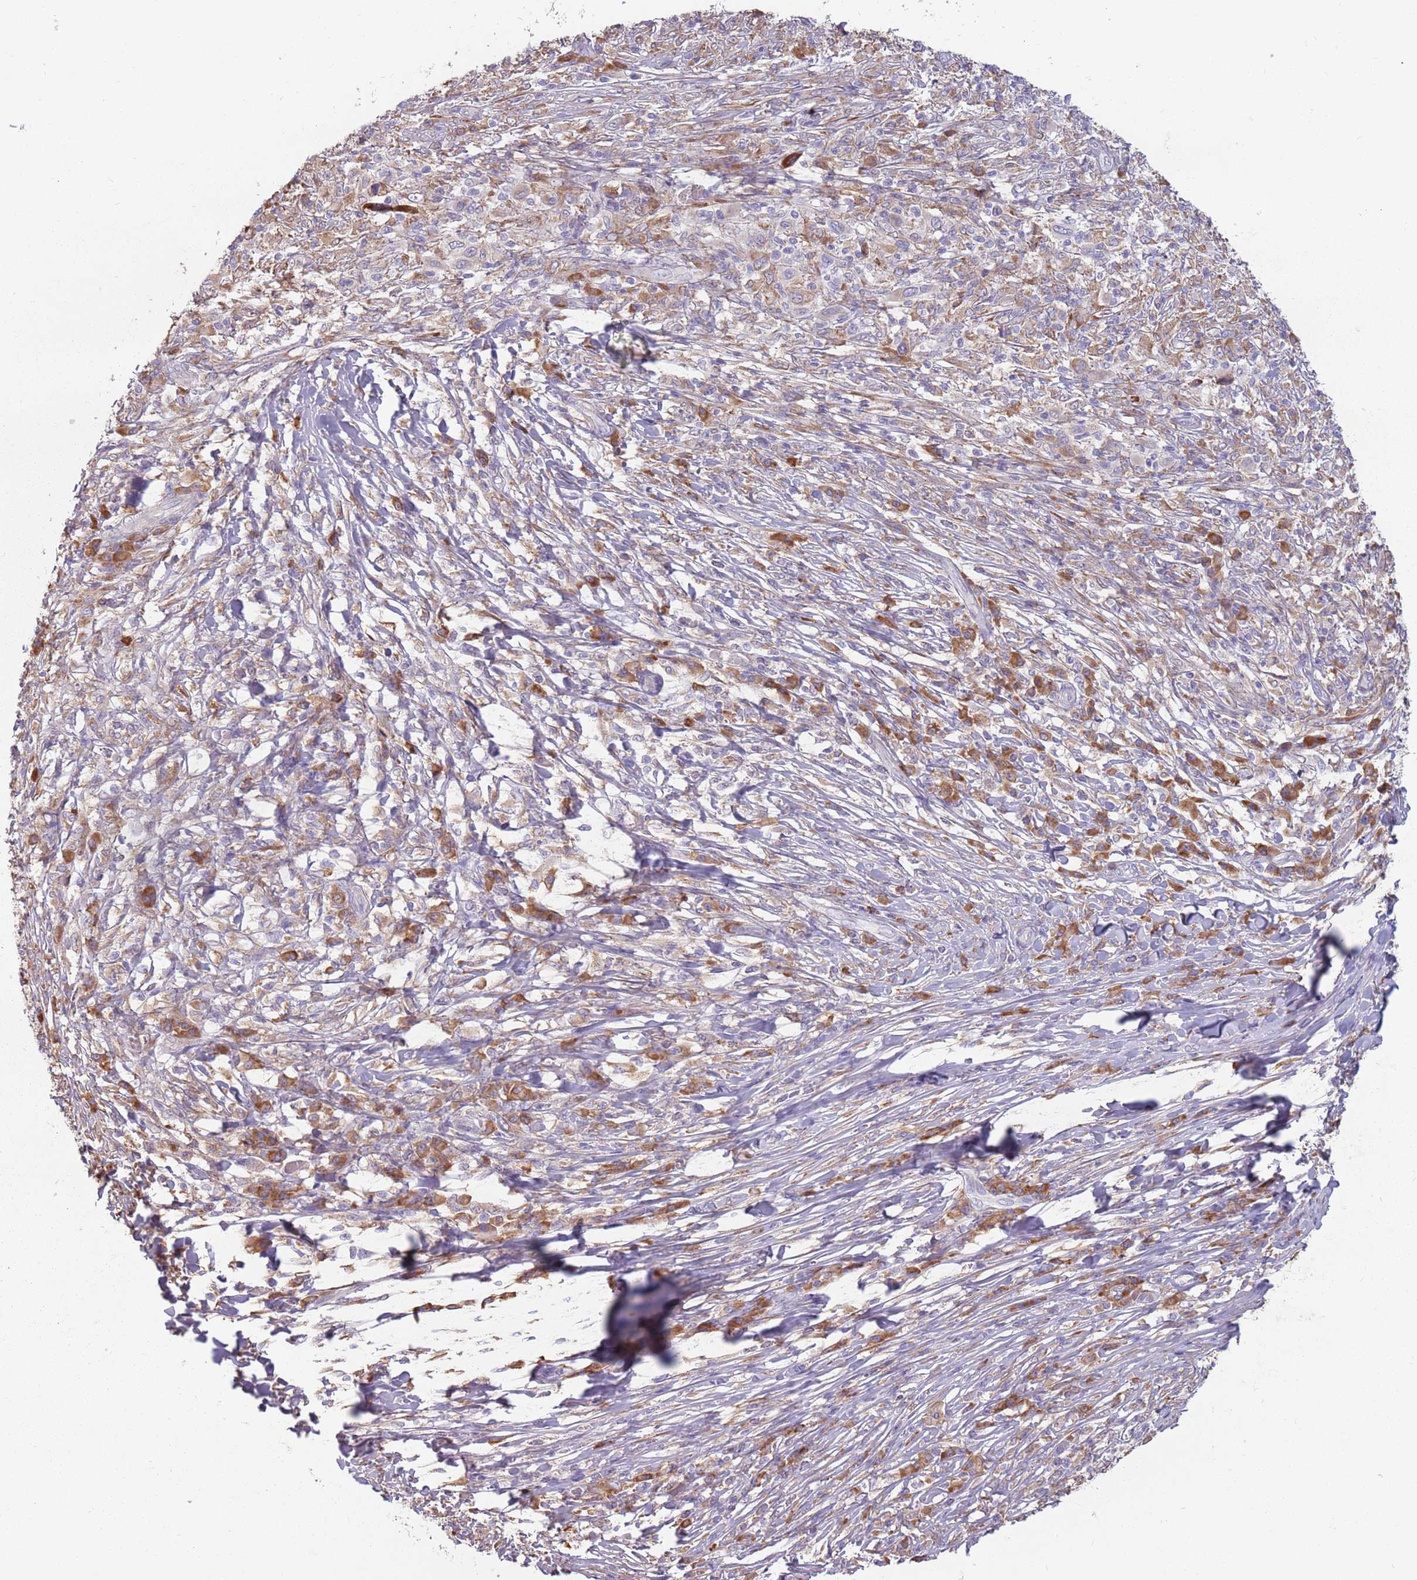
{"staining": {"intensity": "negative", "quantity": "none", "location": "none"}, "tissue": "melanoma", "cell_type": "Tumor cells", "image_type": "cancer", "snomed": [{"axis": "morphology", "description": "Malignant melanoma, NOS"}, {"axis": "topography", "description": "Skin"}], "caption": "Protein analysis of malignant melanoma displays no significant positivity in tumor cells.", "gene": "RPS9", "patient": {"sex": "male", "age": 66}}